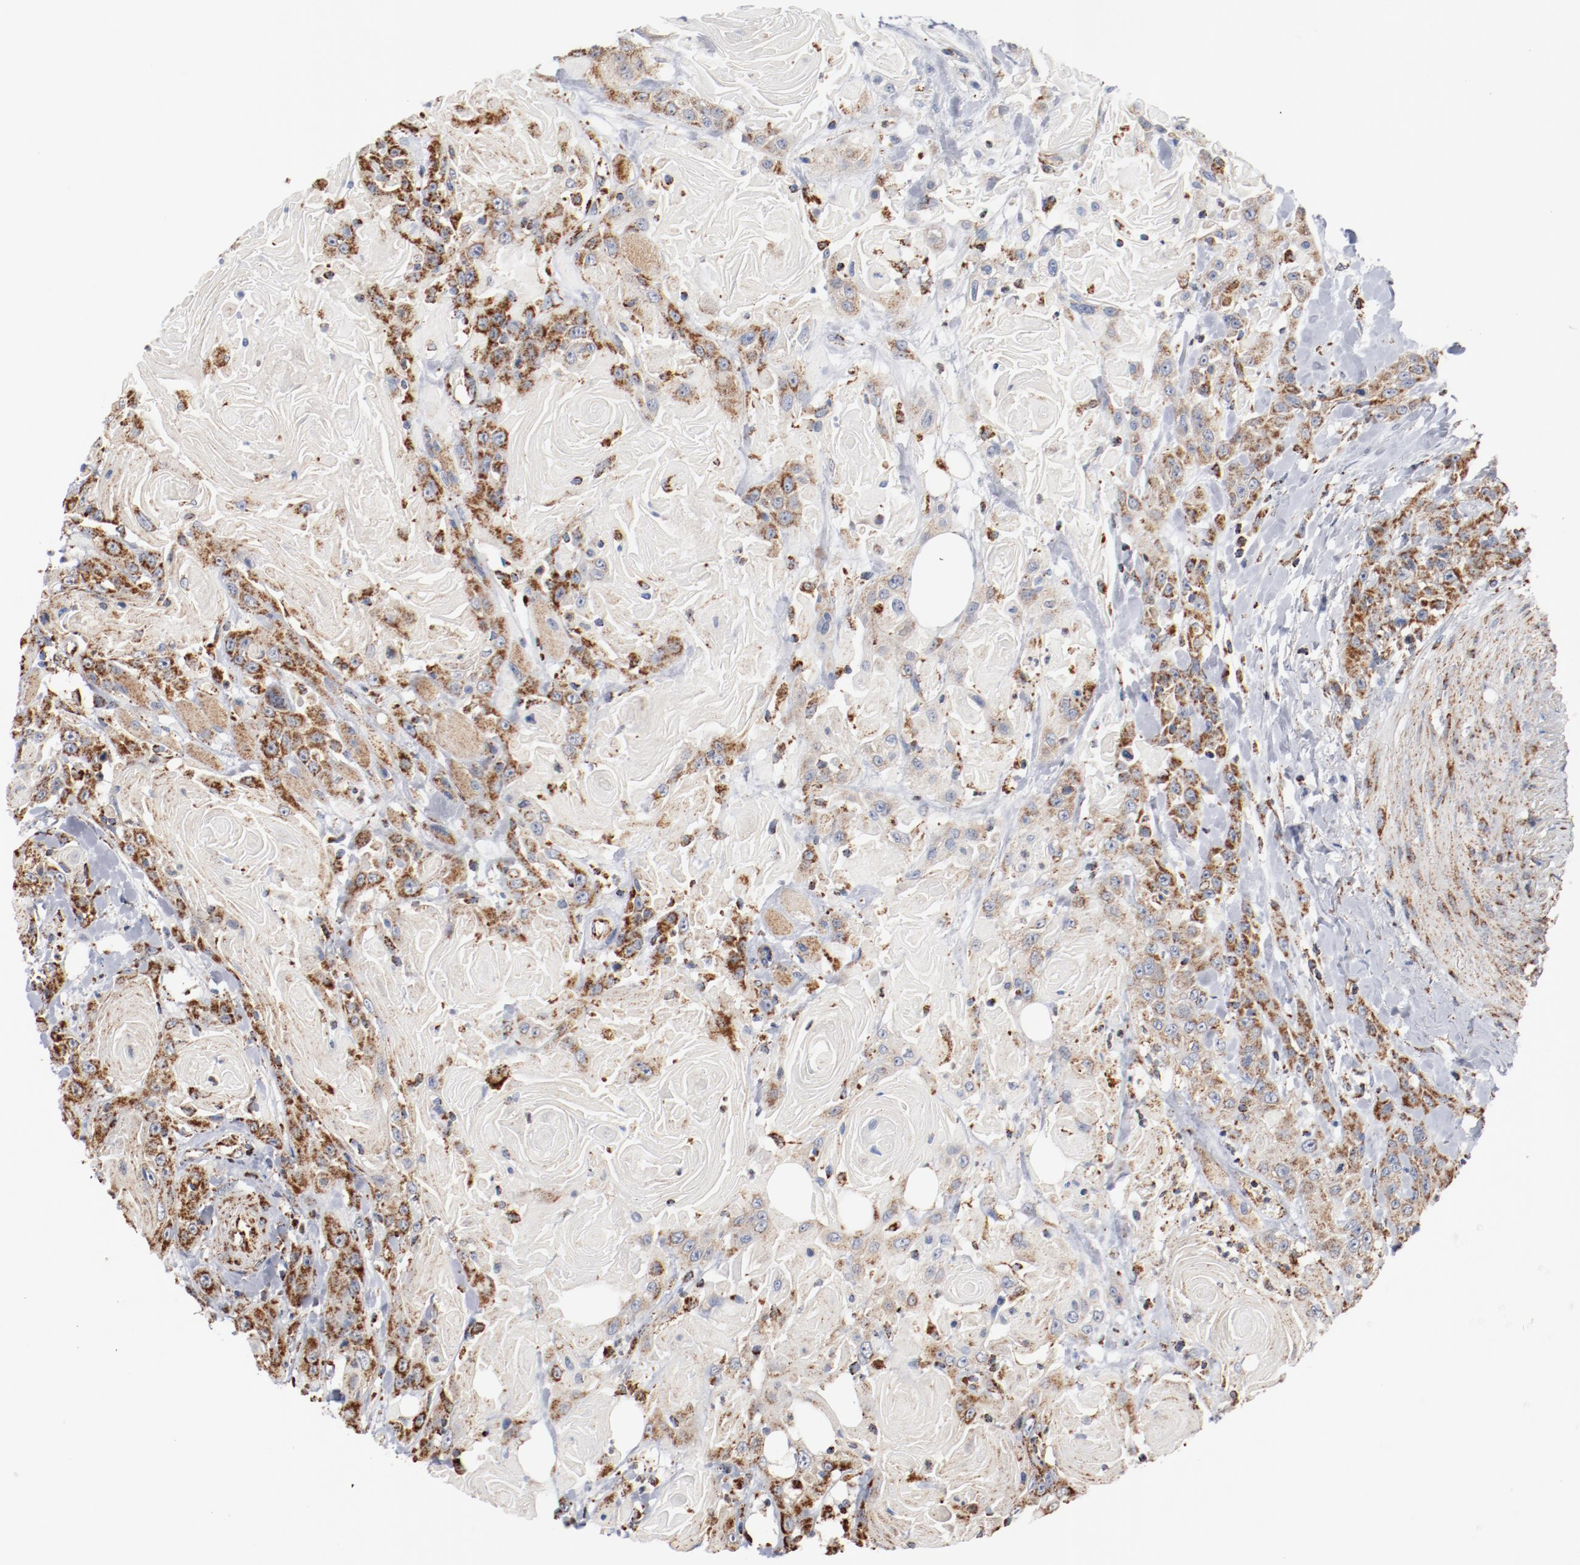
{"staining": {"intensity": "strong", "quantity": ">75%", "location": "cytoplasmic/membranous"}, "tissue": "head and neck cancer", "cell_type": "Tumor cells", "image_type": "cancer", "snomed": [{"axis": "morphology", "description": "Squamous cell carcinoma, NOS"}, {"axis": "topography", "description": "Head-Neck"}], "caption": "Protein positivity by IHC demonstrates strong cytoplasmic/membranous expression in about >75% of tumor cells in head and neck cancer.", "gene": "NDUFS4", "patient": {"sex": "female", "age": 84}}